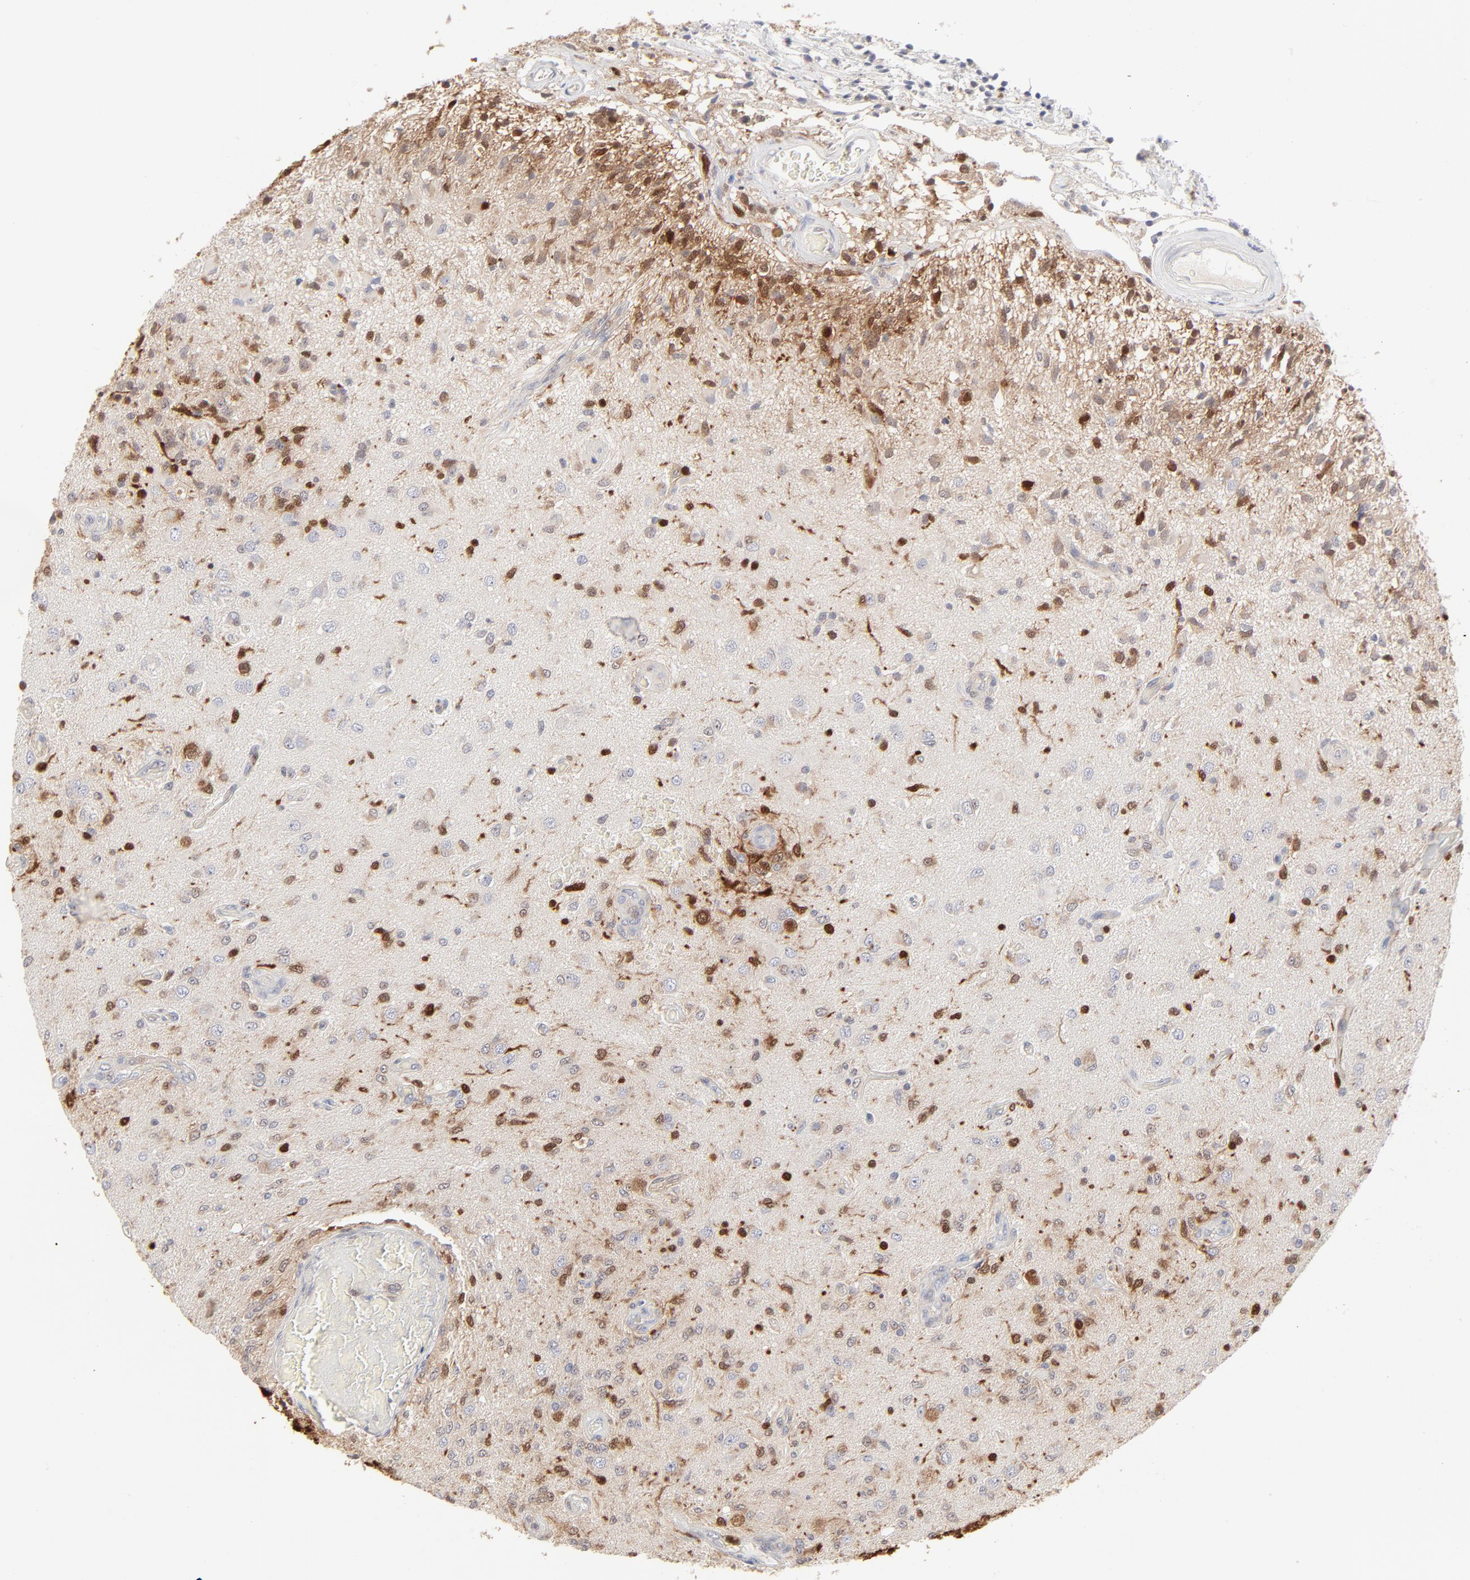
{"staining": {"intensity": "moderate", "quantity": "<25%", "location": "cytoplasmic/membranous,nuclear"}, "tissue": "glioma", "cell_type": "Tumor cells", "image_type": "cancer", "snomed": [{"axis": "morphology", "description": "Normal tissue, NOS"}, {"axis": "morphology", "description": "Glioma, malignant, High grade"}, {"axis": "topography", "description": "Cerebral cortex"}], "caption": "Protein expression analysis of malignant high-grade glioma reveals moderate cytoplasmic/membranous and nuclear staining in approximately <25% of tumor cells.", "gene": "CDK6", "patient": {"sex": "male", "age": 77}}